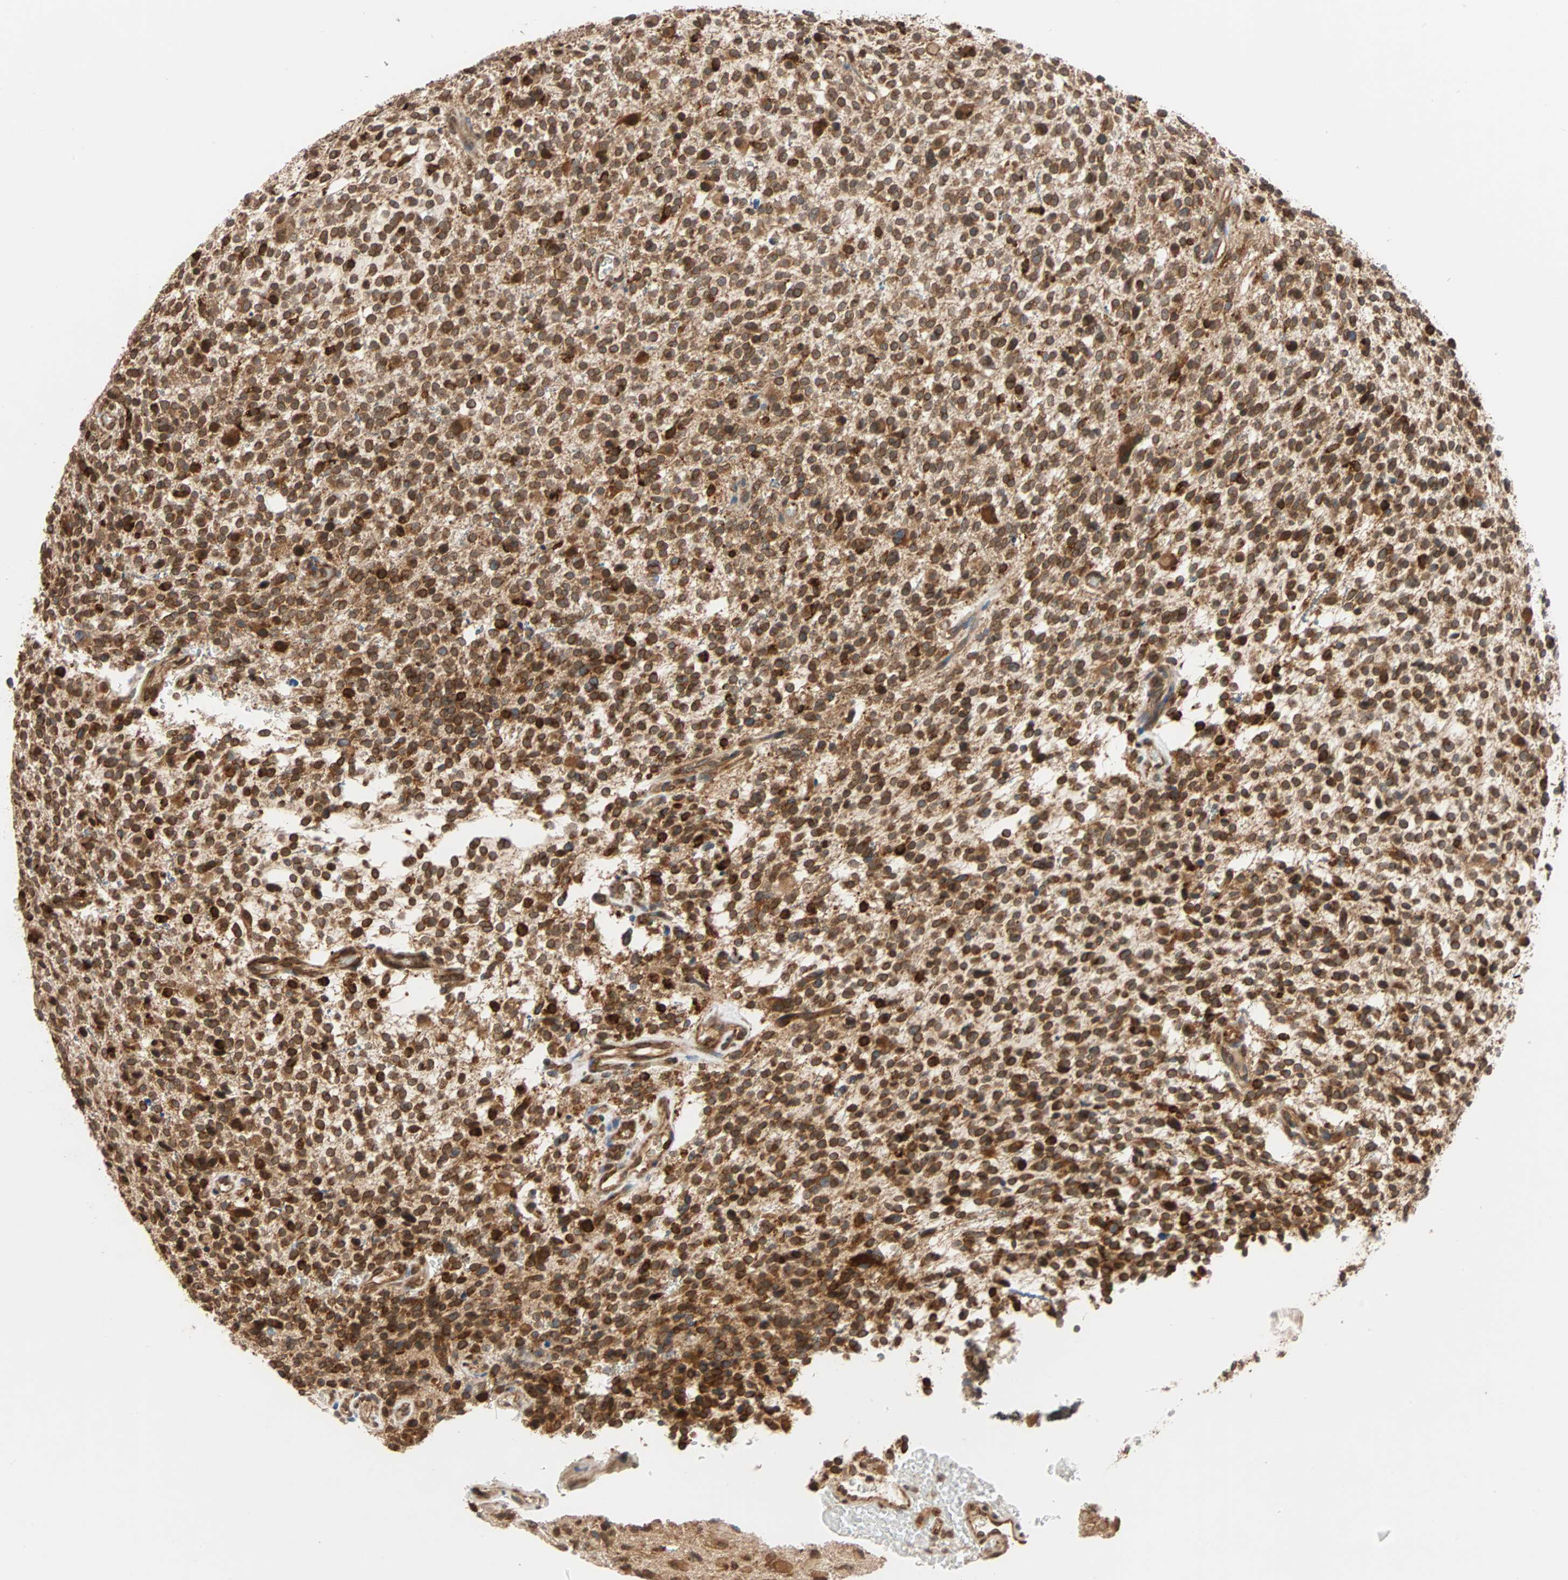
{"staining": {"intensity": "strong", "quantity": ">75%", "location": "cytoplasmic/membranous,nuclear"}, "tissue": "glioma", "cell_type": "Tumor cells", "image_type": "cancer", "snomed": [{"axis": "morphology", "description": "Glioma, malignant, High grade"}, {"axis": "topography", "description": "Brain"}], "caption": "Immunohistochemical staining of human glioma exhibits high levels of strong cytoplasmic/membranous and nuclear protein expression in about >75% of tumor cells. The staining was performed using DAB to visualize the protein expression in brown, while the nuclei were stained in blue with hematoxylin (Magnification: 20x).", "gene": "AUP1", "patient": {"sex": "male", "age": 48}}